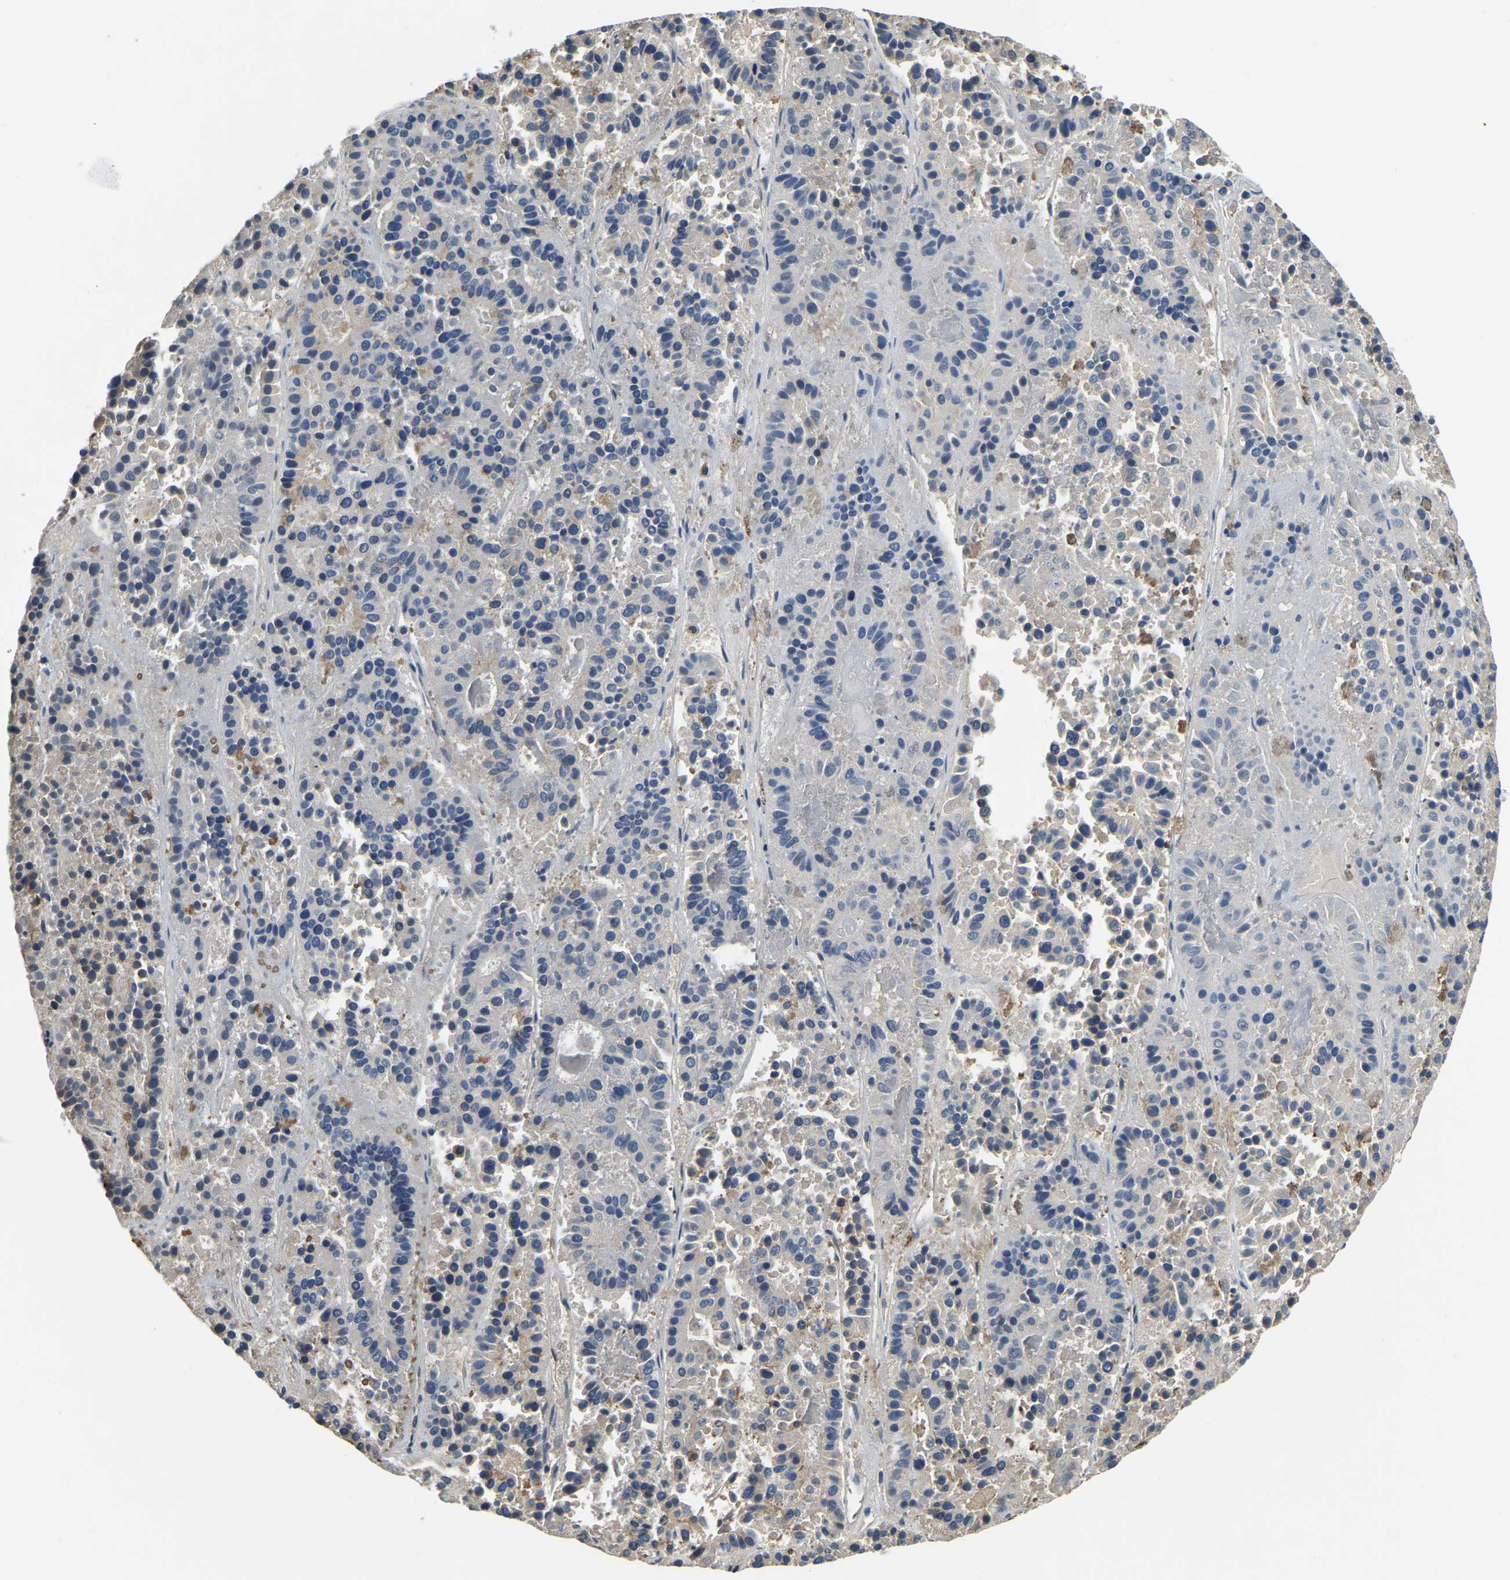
{"staining": {"intensity": "negative", "quantity": "none", "location": "none"}, "tissue": "pancreatic cancer", "cell_type": "Tumor cells", "image_type": "cancer", "snomed": [{"axis": "morphology", "description": "Adenocarcinoma, NOS"}, {"axis": "topography", "description": "Pancreas"}], "caption": "Pancreatic adenocarcinoma was stained to show a protein in brown. There is no significant expression in tumor cells.", "gene": "DFFA", "patient": {"sex": "male", "age": 50}}